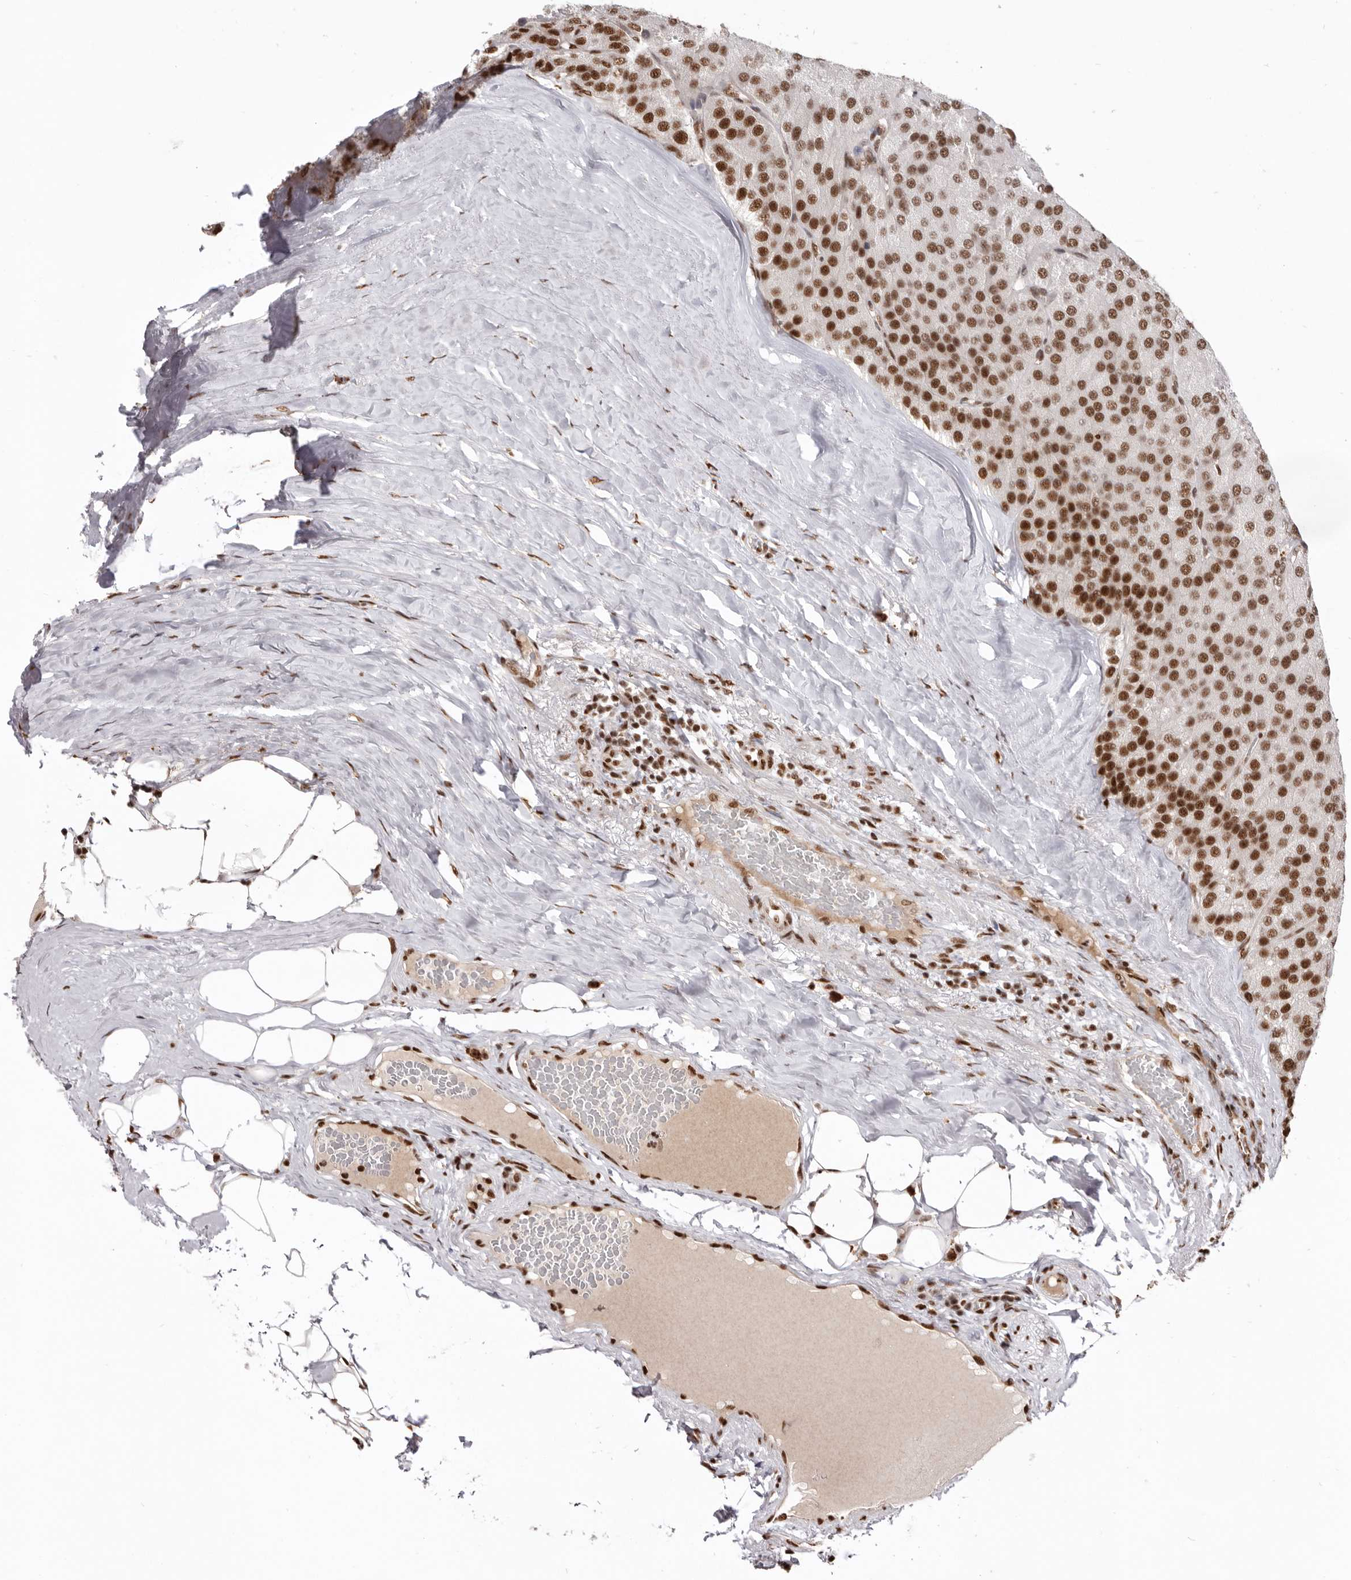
{"staining": {"intensity": "strong", "quantity": ">75%", "location": "nuclear"}, "tissue": "parathyroid gland", "cell_type": "Glandular cells", "image_type": "normal", "snomed": [{"axis": "morphology", "description": "Normal tissue, NOS"}, {"axis": "morphology", "description": "Adenoma, NOS"}, {"axis": "topography", "description": "Parathyroid gland"}], "caption": "This is a photomicrograph of immunohistochemistry staining of benign parathyroid gland, which shows strong staining in the nuclear of glandular cells.", "gene": "CHTOP", "patient": {"sex": "female", "age": 86}}